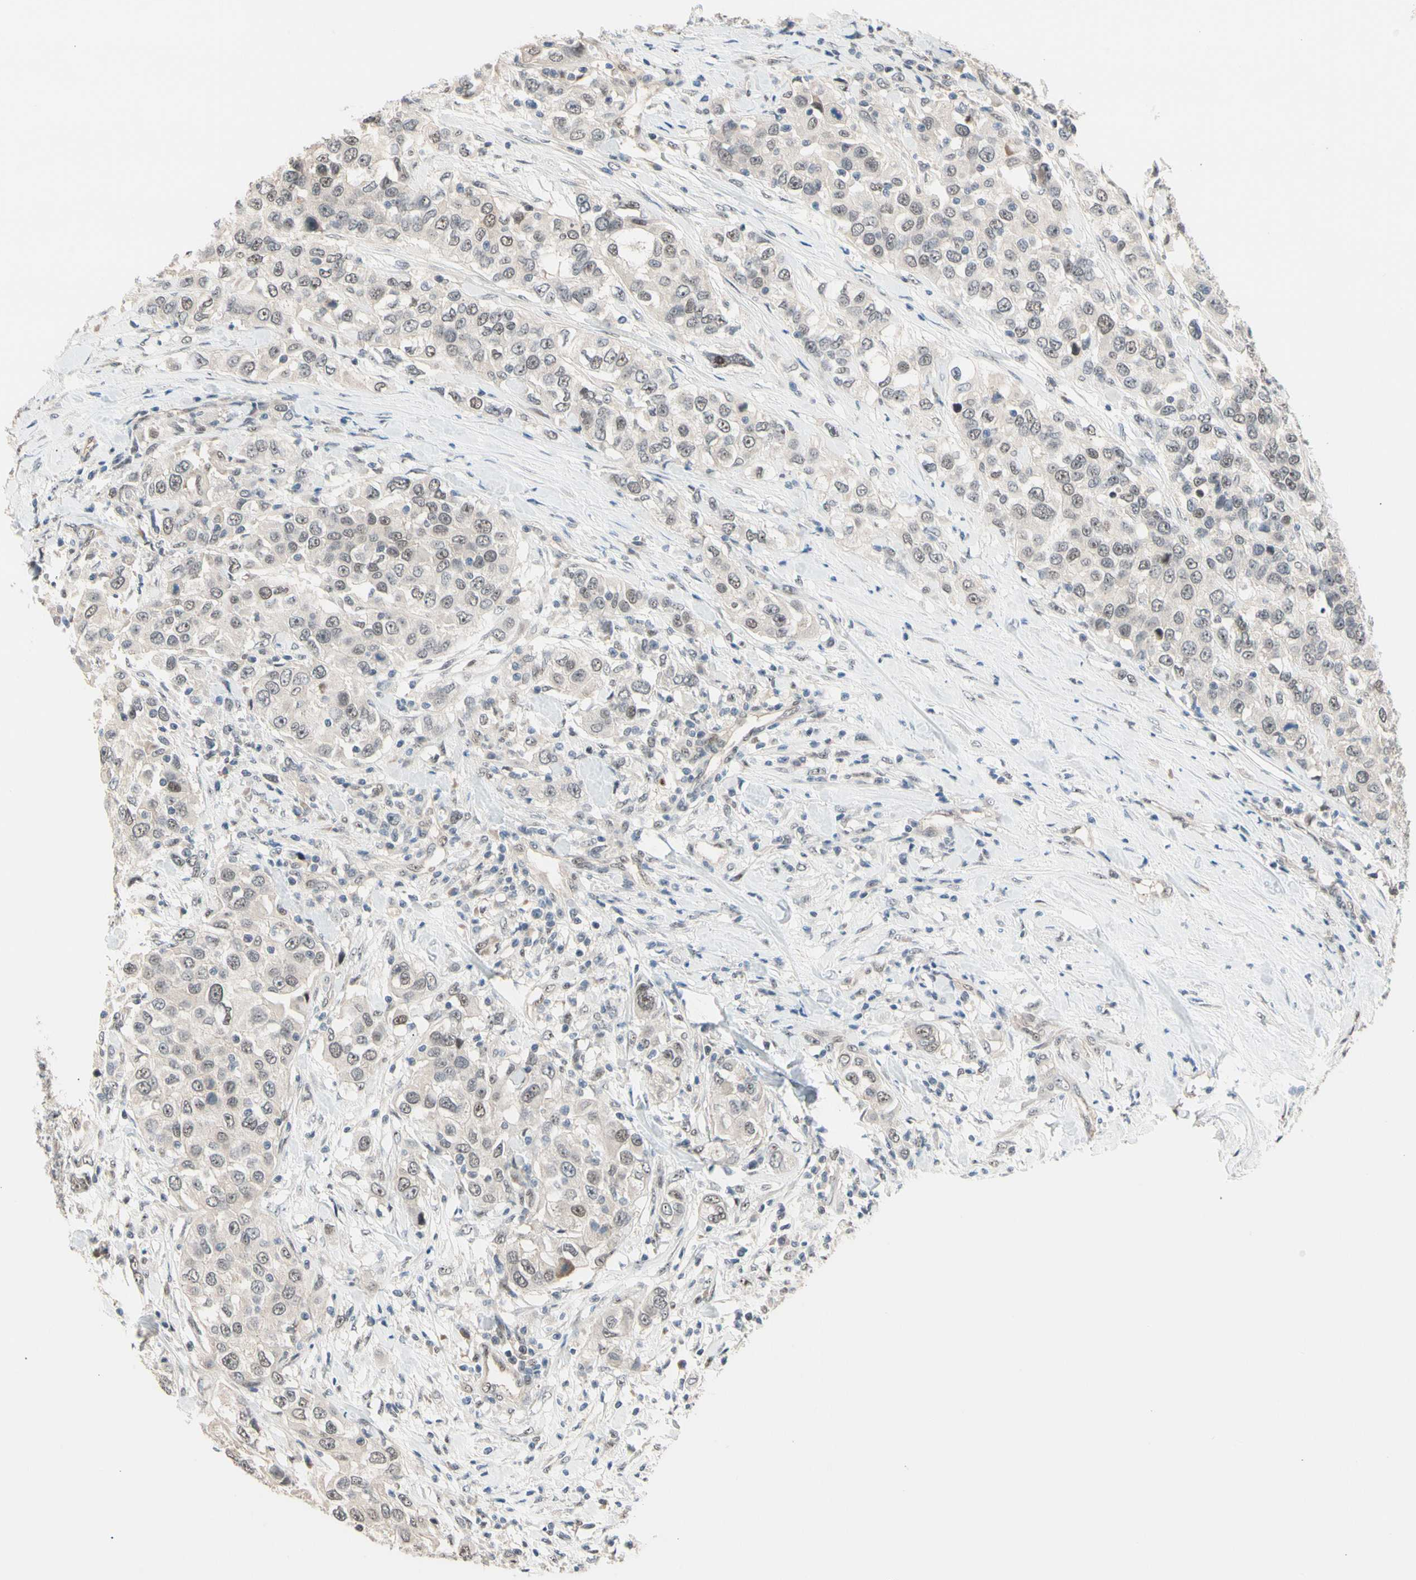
{"staining": {"intensity": "weak", "quantity": "25%-75%", "location": "cytoplasmic/membranous,nuclear"}, "tissue": "urothelial cancer", "cell_type": "Tumor cells", "image_type": "cancer", "snomed": [{"axis": "morphology", "description": "Urothelial carcinoma, High grade"}, {"axis": "topography", "description": "Urinary bladder"}], "caption": "Immunohistochemical staining of urothelial carcinoma (high-grade) exhibits low levels of weak cytoplasmic/membranous and nuclear staining in about 25%-75% of tumor cells. (Brightfield microscopy of DAB IHC at high magnification).", "gene": "NGEF", "patient": {"sex": "female", "age": 80}}